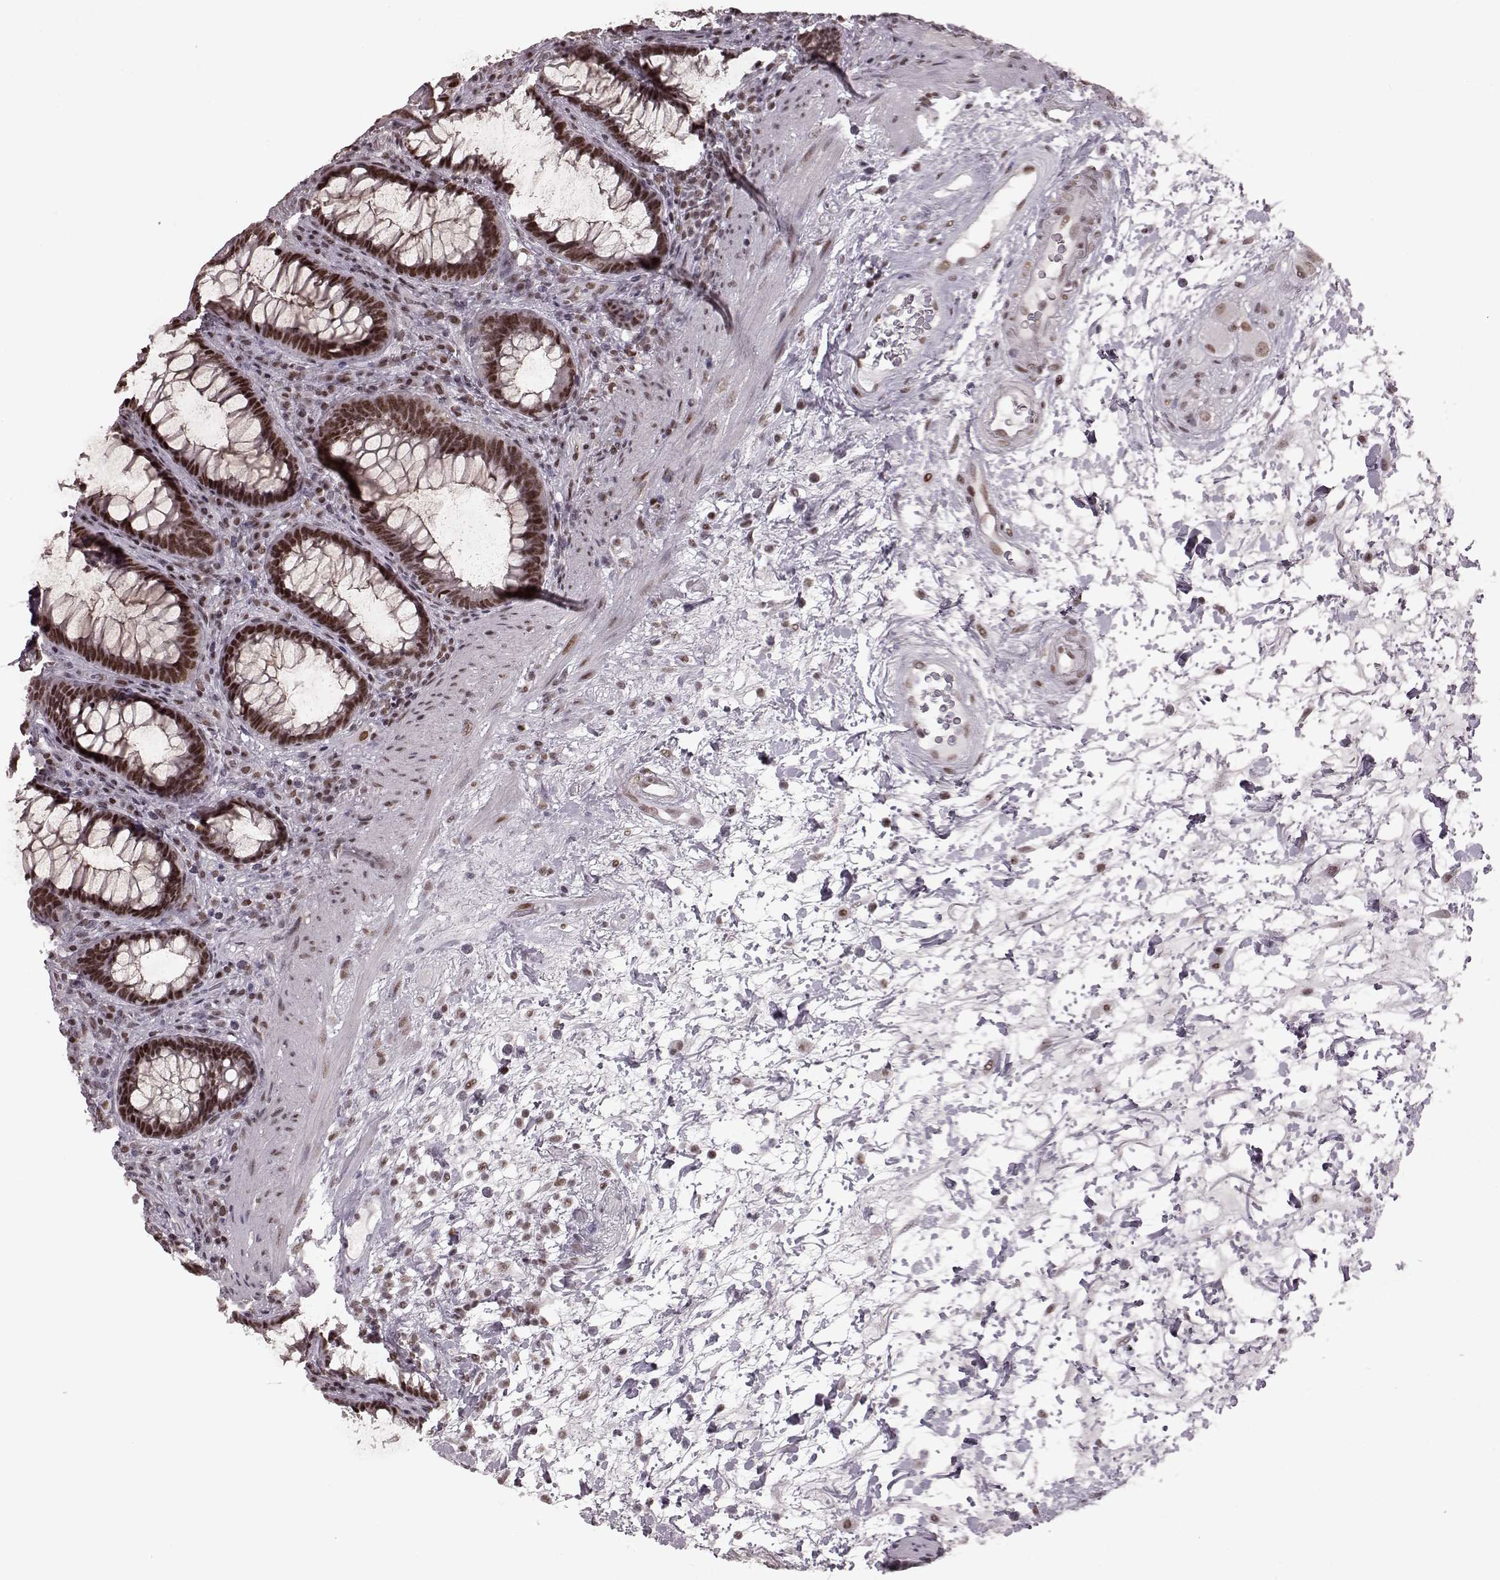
{"staining": {"intensity": "strong", "quantity": ">75%", "location": "nuclear"}, "tissue": "rectum", "cell_type": "Glandular cells", "image_type": "normal", "snomed": [{"axis": "morphology", "description": "Normal tissue, NOS"}, {"axis": "topography", "description": "Rectum"}], "caption": "About >75% of glandular cells in normal rectum demonstrate strong nuclear protein positivity as visualized by brown immunohistochemical staining.", "gene": "NR2C1", "patient": {"sex": "male", "age": 72}}